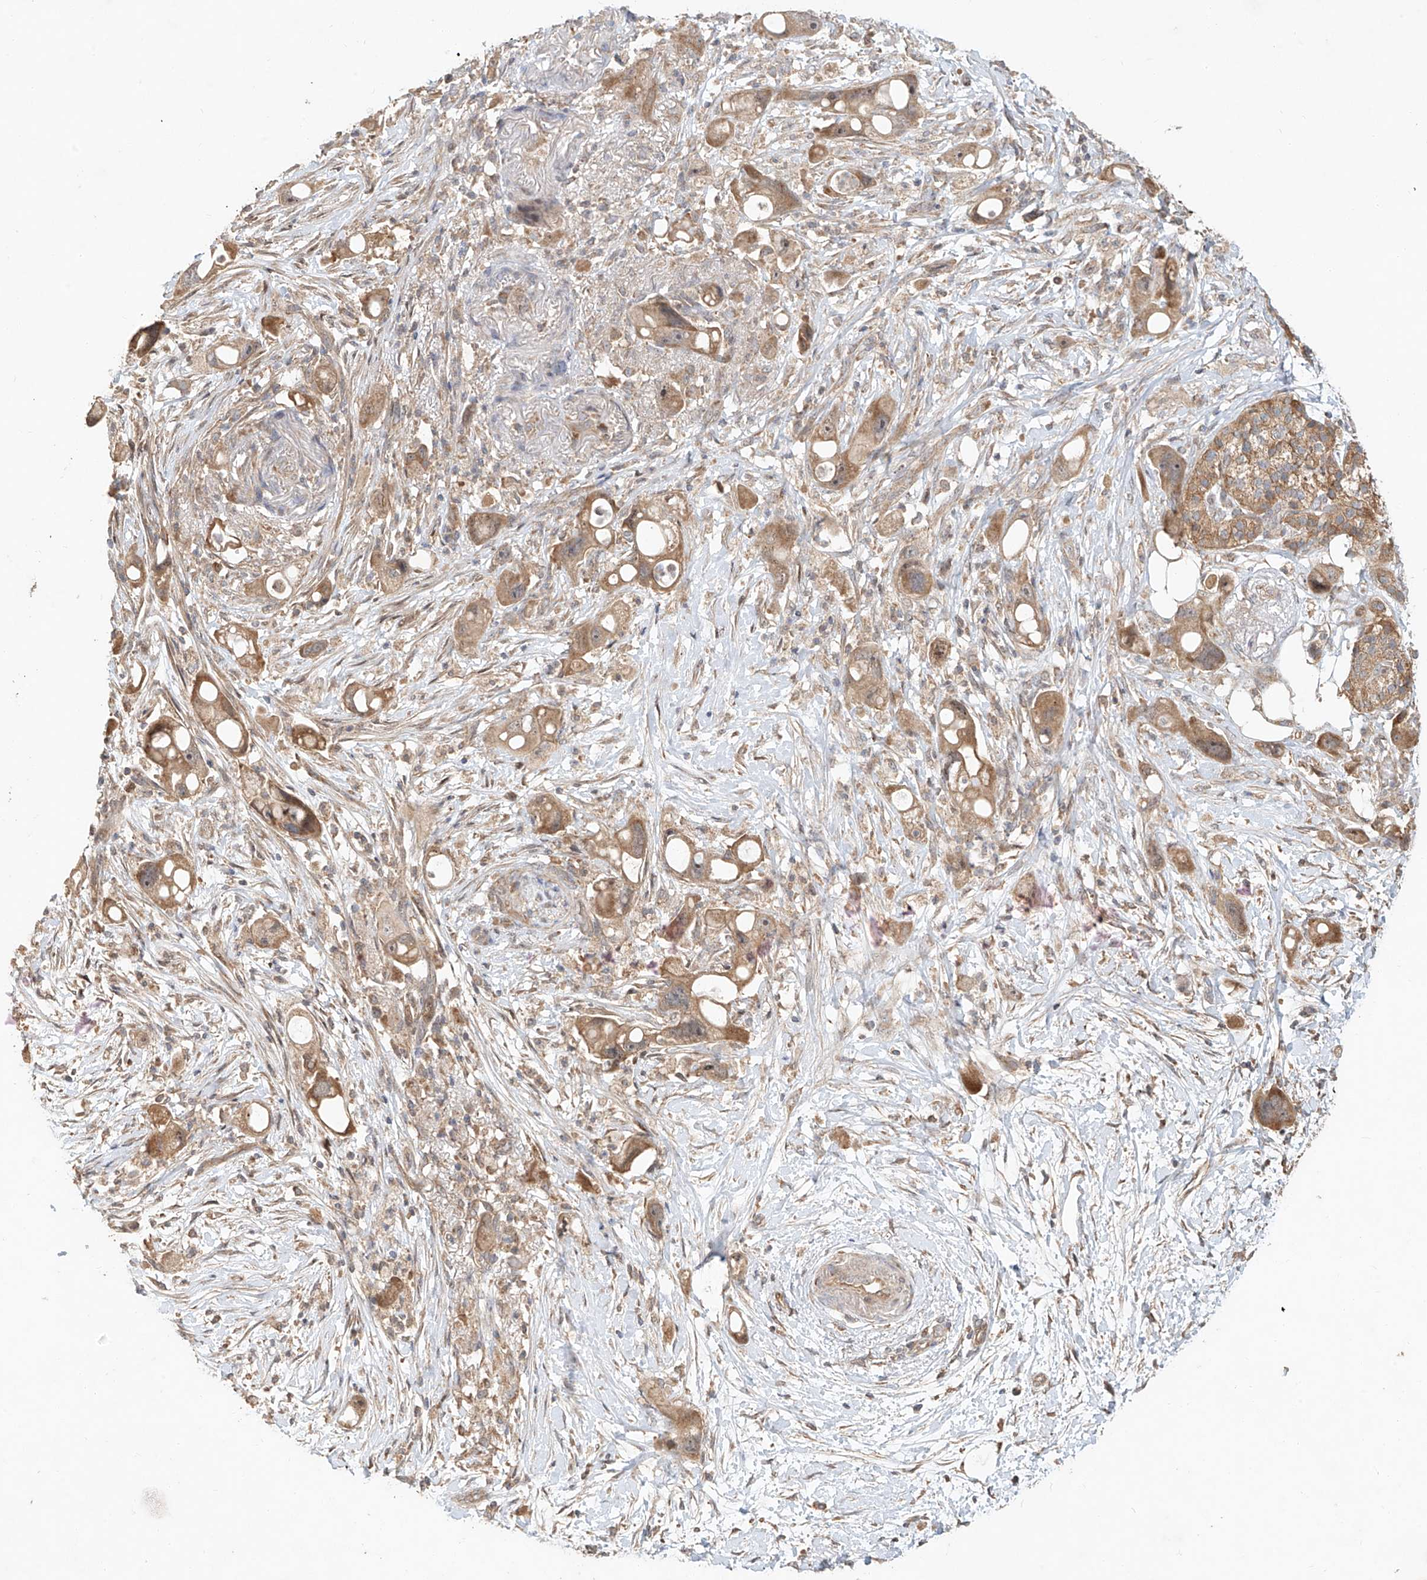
{"staining": {"intensity": "moderate", "quantity": ">75%", "location": "cytoplasmic/membranous"}, "tissue": "pancreatic cancer", "cell_type": "Tumor cells", "image_type": "cancer", "snomed": [{"axis": "morphology", "description": "Normal tissue, NOS"}, {"axis": "morphology", "description": "Adenocarcinoma, NOS"}, {"axis": "topography", "description": "Pancreas"}], "caption": "IHC micrograph of pancreatic cancer (adenocarcinoma) stained for a protein (brown), which shows medium levels of moderate cytoplasmic/membranous staining in approximately >75% of tumor cells.", "gene": "TMEM61", "patient": {"sex": "female", "age": 68}}